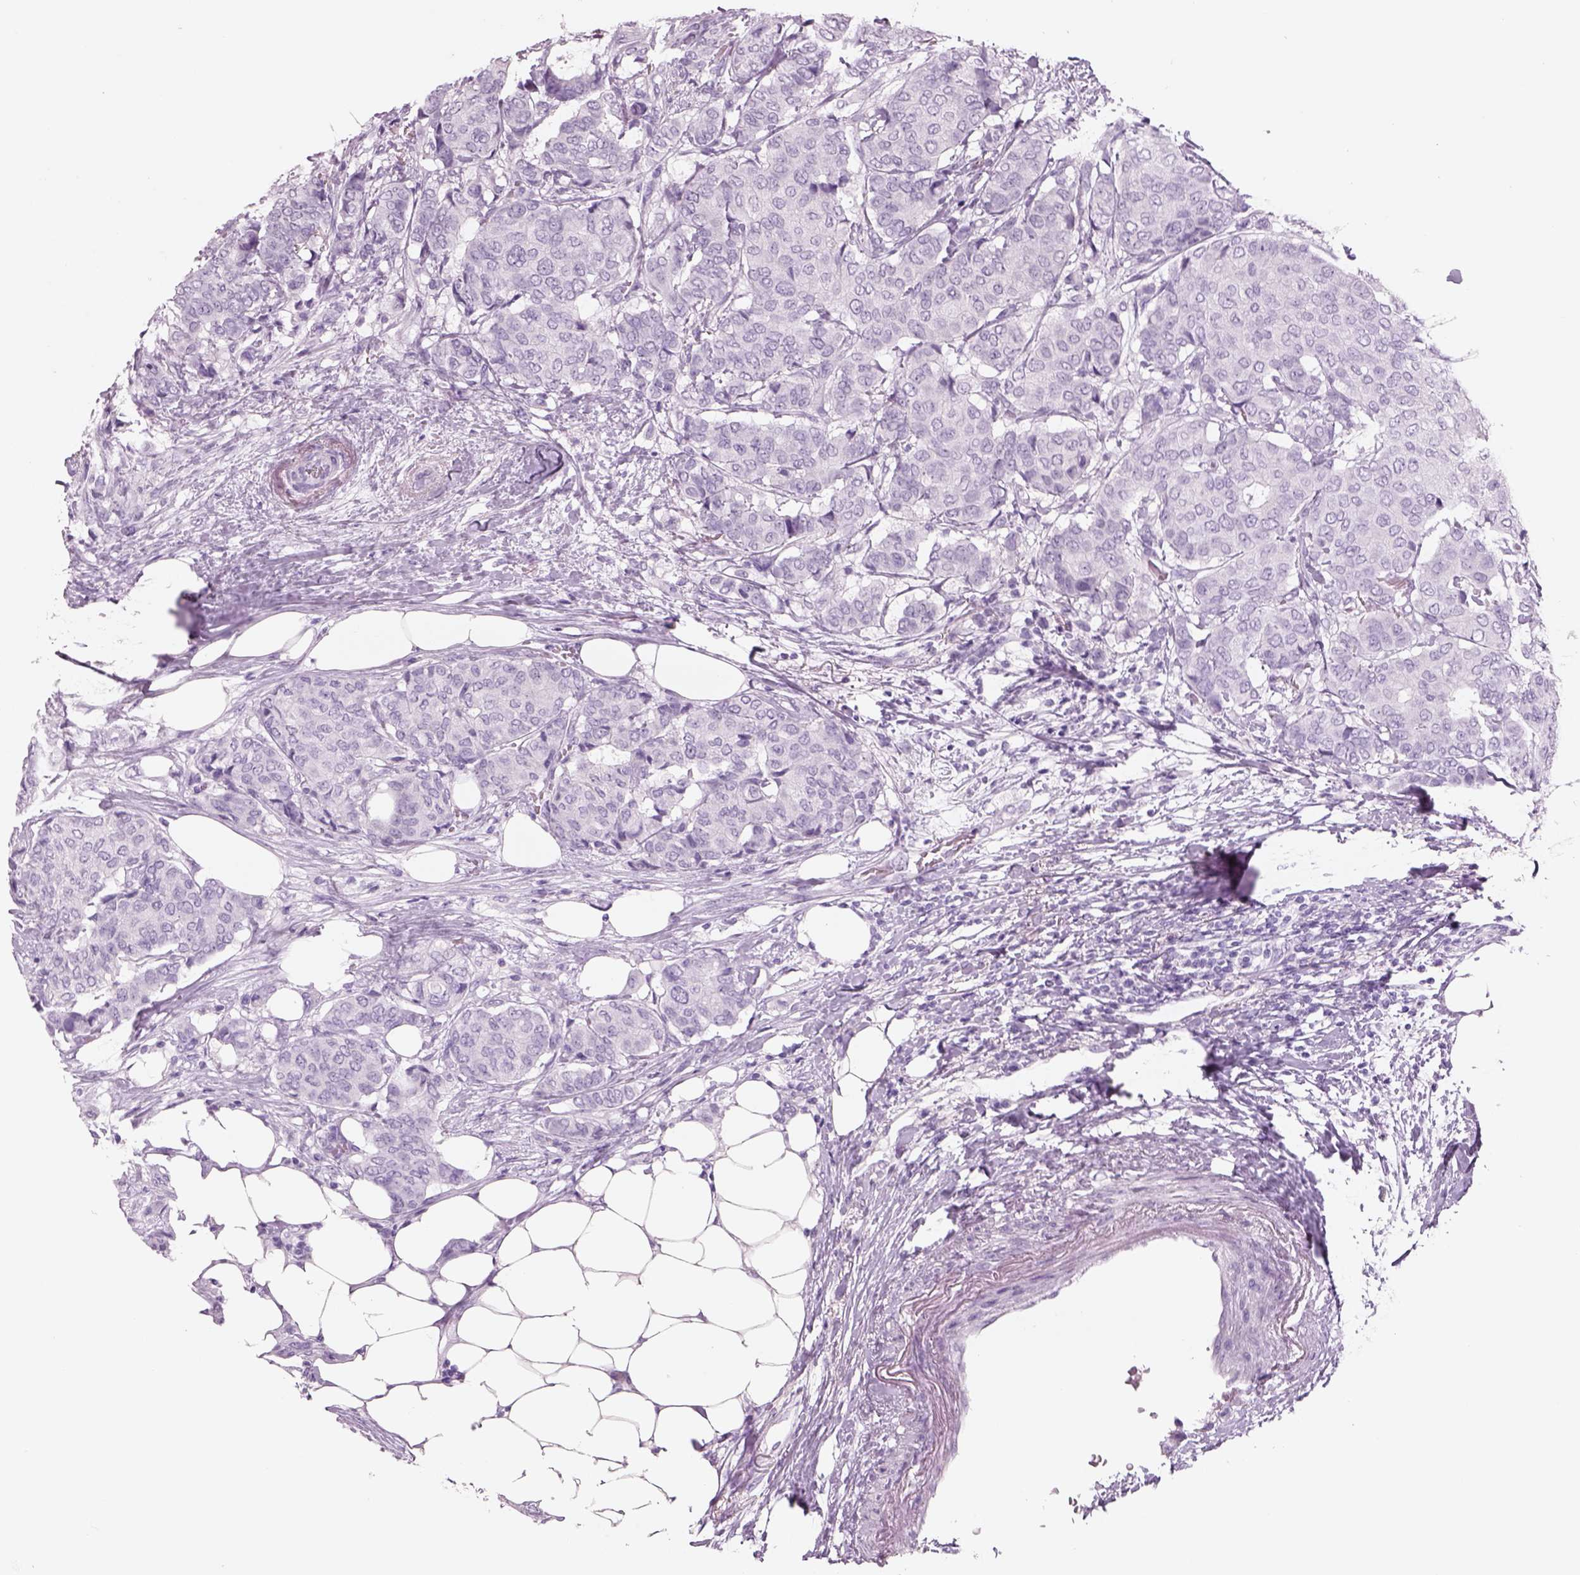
{"staining": {"intensity": "negative", "quantity": "none", "location": "none"}, "tissue": "breast cancer", "cell_type": "Tumor cells", "image_type": "cancer", "snomed": [{"axis": "morphology", "description": "Duct carcinoma"}, {"axis": "topography", "description": "Breast"}], "caption": "This is a photomicrograph of IHC staining of breast cancer (intraductal carcinoma), which shows no positivity in tumor cells.", "gene": "RHO", "patient": {"sex": "female", "age": 75}}